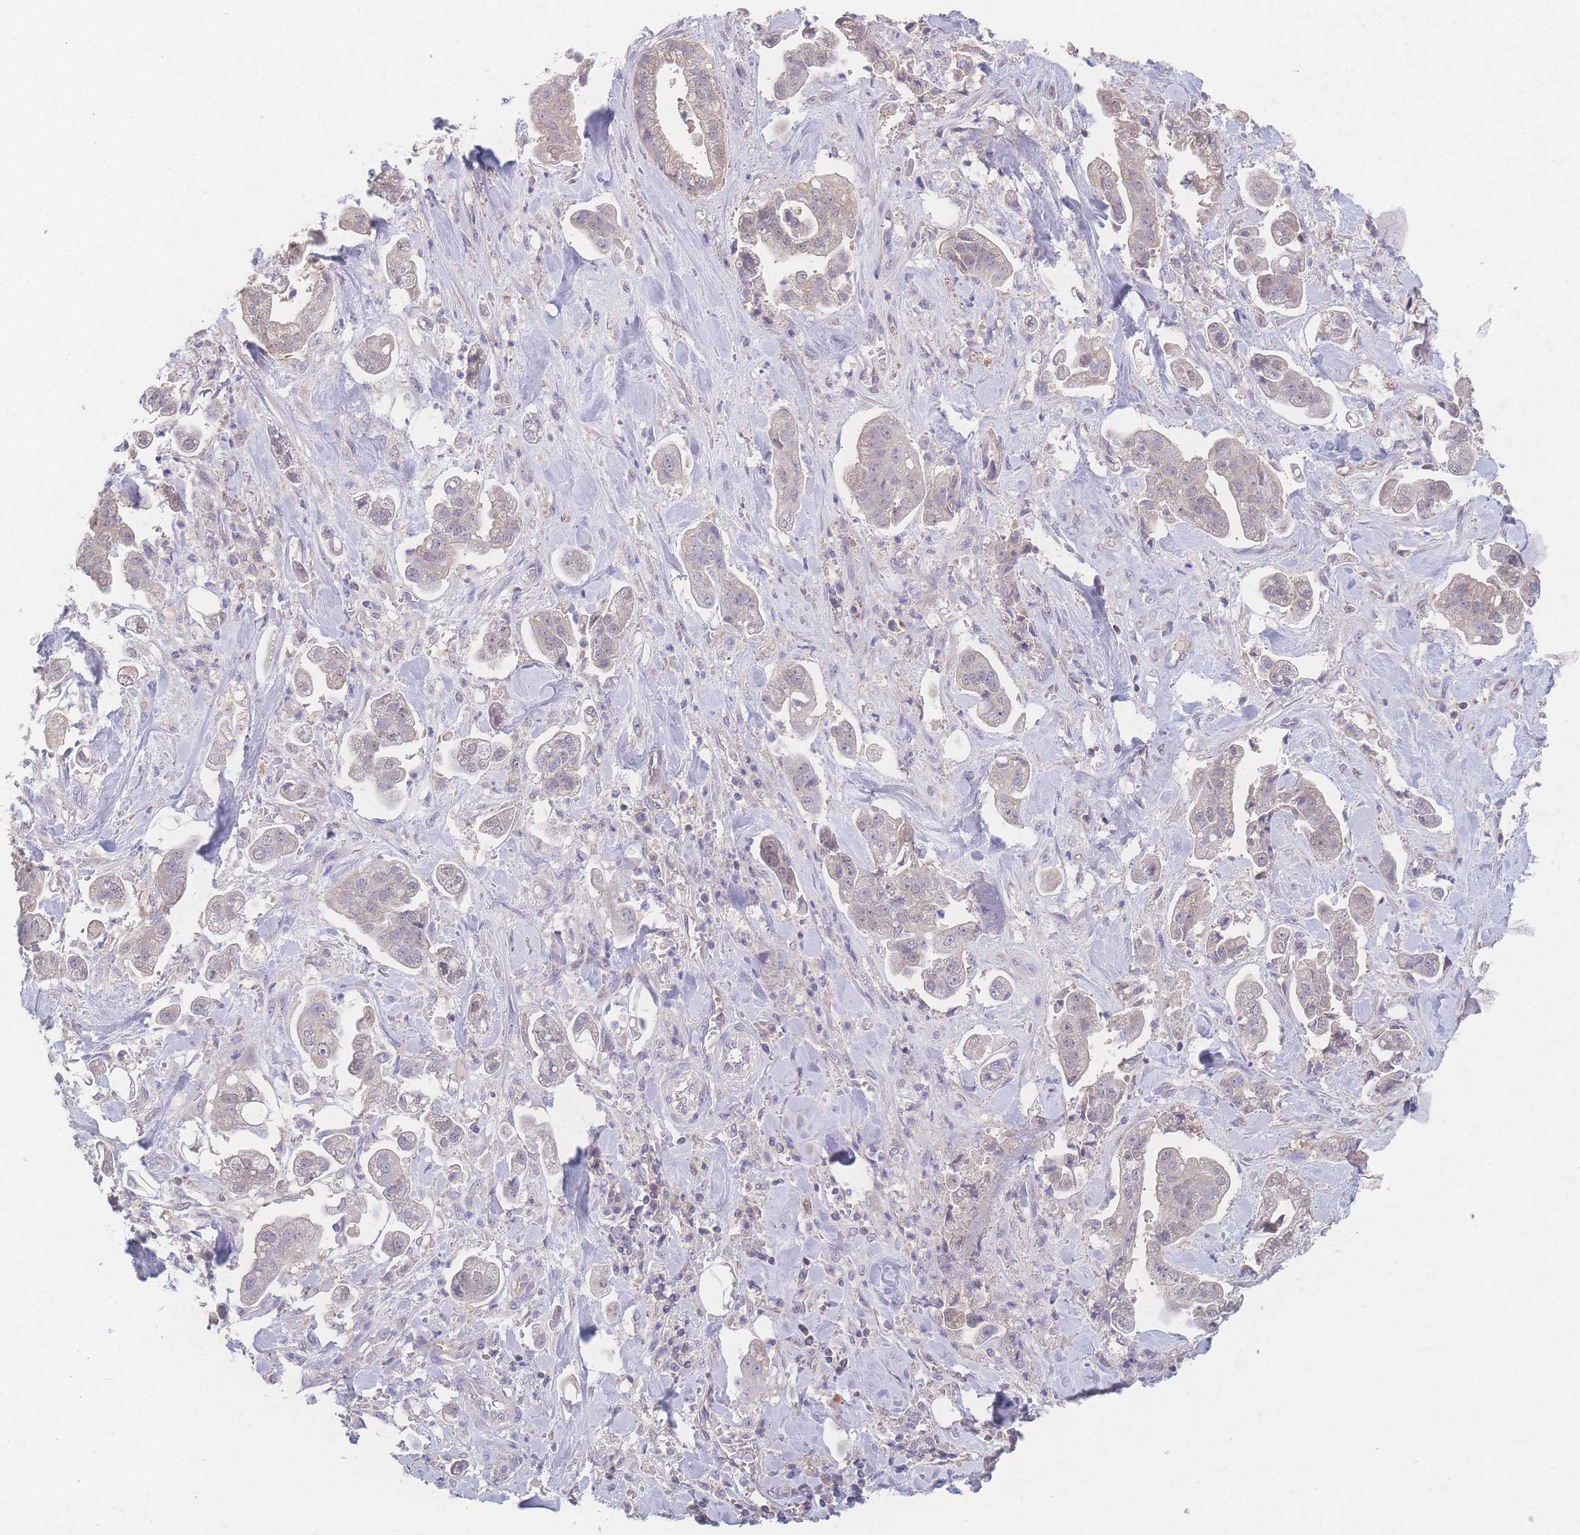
{"staining": {"intensity": "negative", "quantity": "none", "location": "none"}, "tissue": "stomach cancer", "cell_type": "Tumor cells", "image_type": "cancer", "snomed": [{"axis": "morphology", "description": "Adenocarcinoma, NOS"}, {"axis": "topography", "description": "Stomach"}], "caption": "An image of human stomach adenocarcinoma is negative for staining in tumor cells. (Stains: DAB immunohistochemistry with hematoxylin counter stain, Microscopy: brightfield microscopy at high magnification).", "gene": "GIPR", "patient": {"sex": "male", "age": 62}}